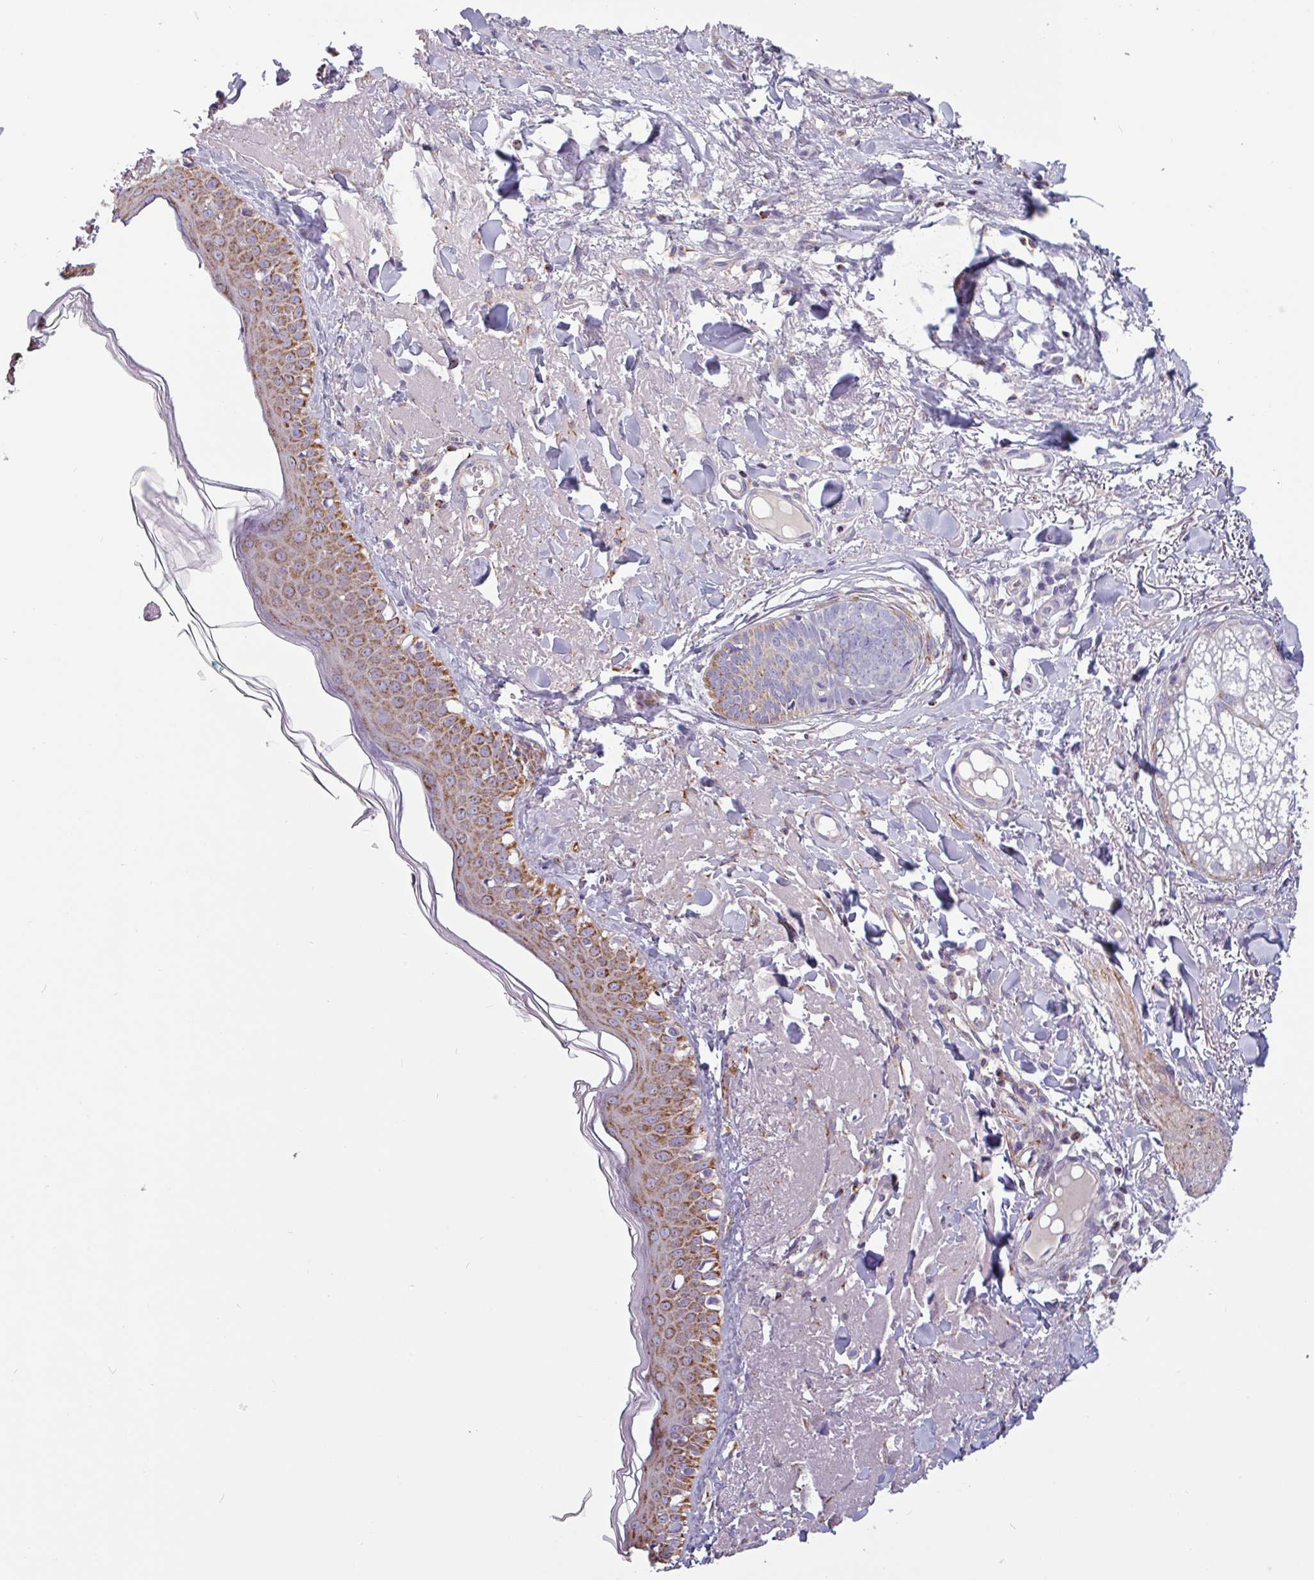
{"staining": {"intensity": "negative", "quantity": "none", "location": "none"}, "tissue": "skin", "cell_type": "Fibroblasts", "image_type": "normal", "snomed": [{"axis": "morphology", "description": "Normal tissue, NOS"}, {"axis": "morphology", "description": "Malignant melanoma, NOS"}, {"axis": "topography", "description": "Skin"}], "caption": "A photomicrograph of human skin is negative for staining in fibroblasts. The staining is performed using DAB (3,3'-diaminobenzidine) brown chromogen with nuclei counter-stained in using hematoxylin.", "gene": "CAMK1", "patient": {"sex": "male", "age": 80}}